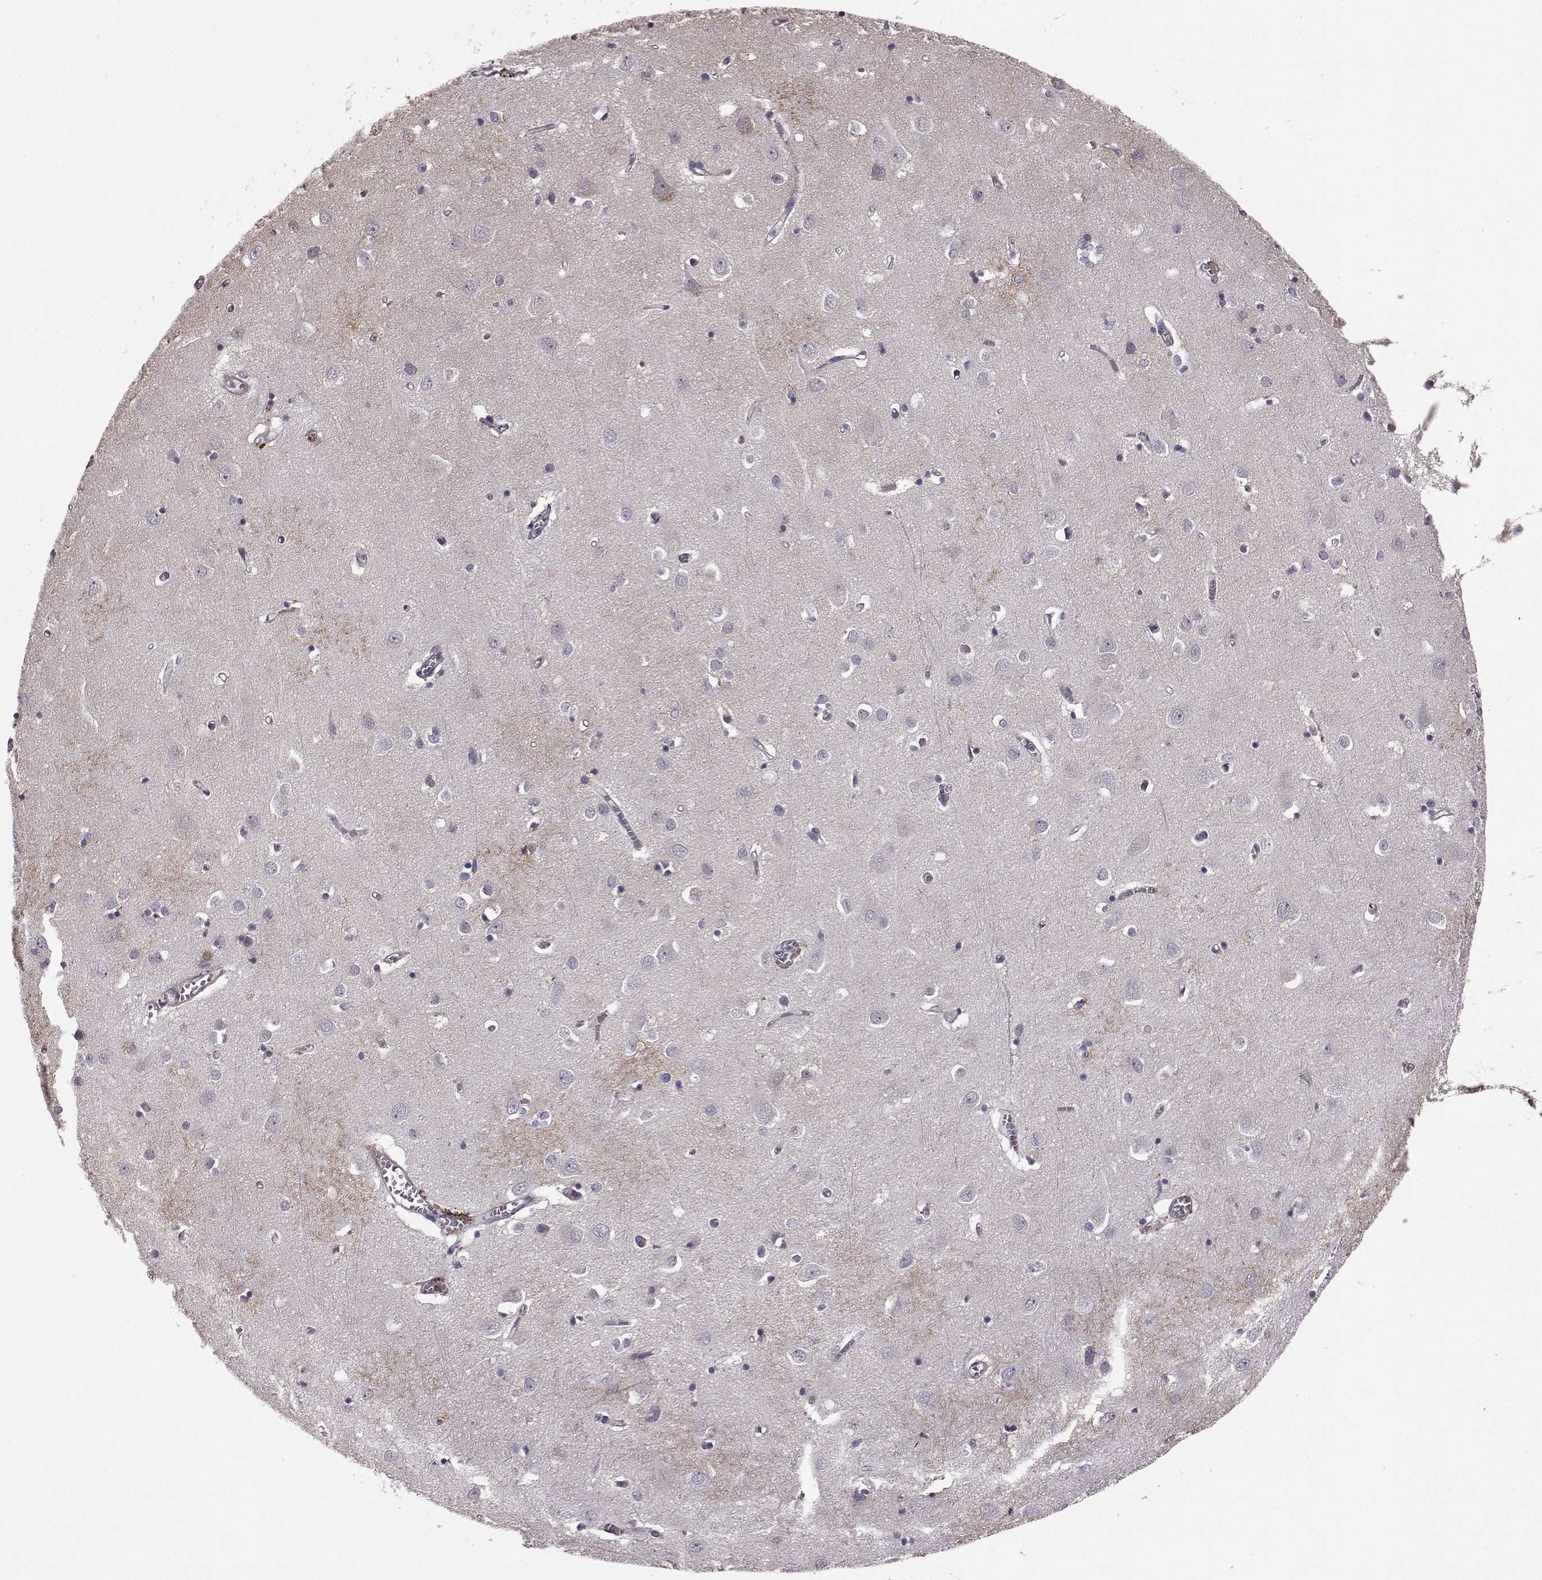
{"staining": {"intensity": "negative", "quantity": "none", "location": "none"}, "tissue": "cerebral cortex", "cell_type": "Endothelial cells", "image_type": "normal", "snomed": [{"axis": "morphology", "description": "Normal tissue, NOS"}, {"axis": "topography", "description": "Cerebral cortex"}], "caption": "This is an immunohistochemistry photomicrograph of benign cerebral cortex. There is no staining in endothelial cells.", "gene": "SLCO3A1", "patient": {"sex": "male", "age": 70}}